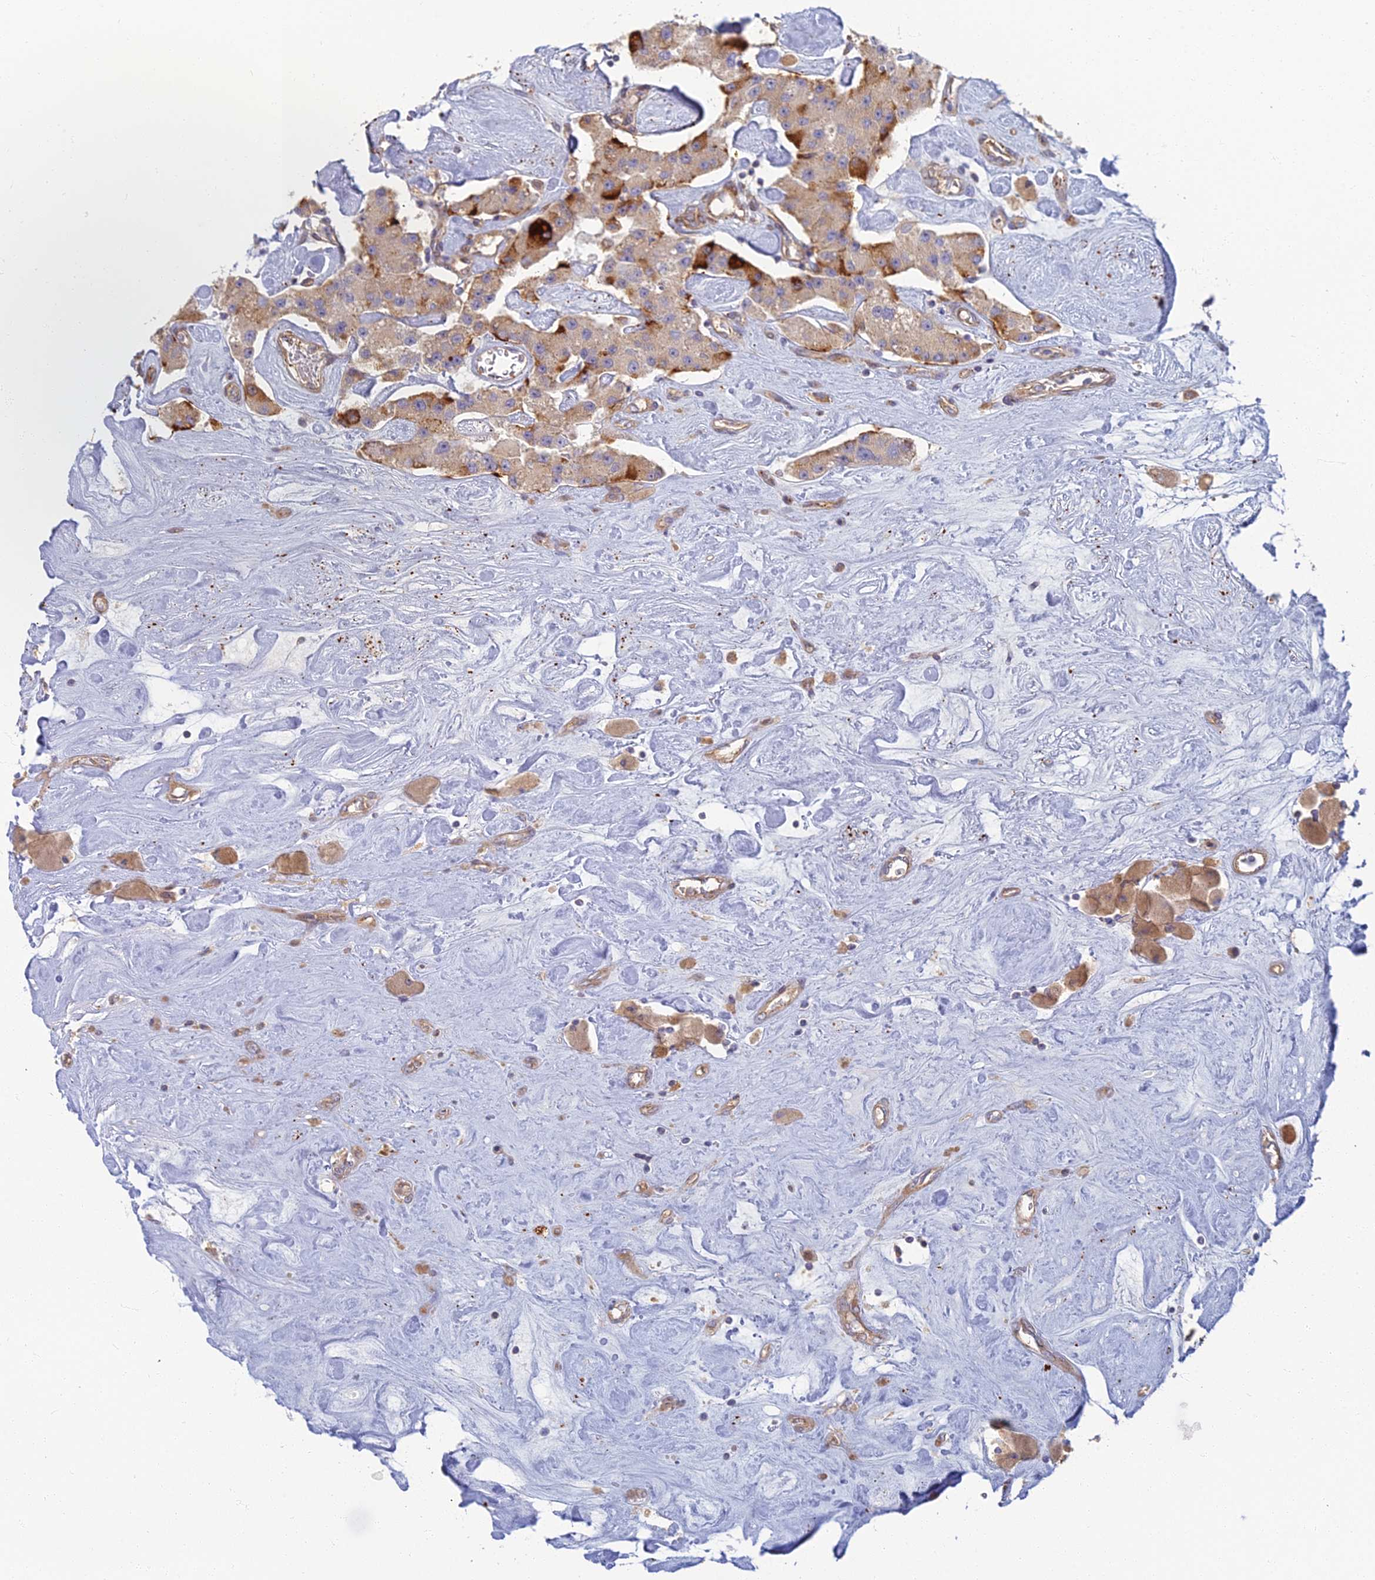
{"staining": {"intensity": "moderate", "quantity": ">75%", "location": "cytoplasmic/membranous"}, "tissue": "carcinoid", "cell_type": "Tumor cells", "image_type": "cancer", "snomed": [{"axis": "morphology", "description": "Carcinoid, malignant, NOS"}, {"axis": "topography", "description": "Pancreas"}], "caption": "IHC of carcinoid exhibits medium levels of moderate cytoplasmic/membranous expression in approximately >75% of tumor cells.", "gene": "RBSN", "patient": {"sex": "male", "age": 41}}